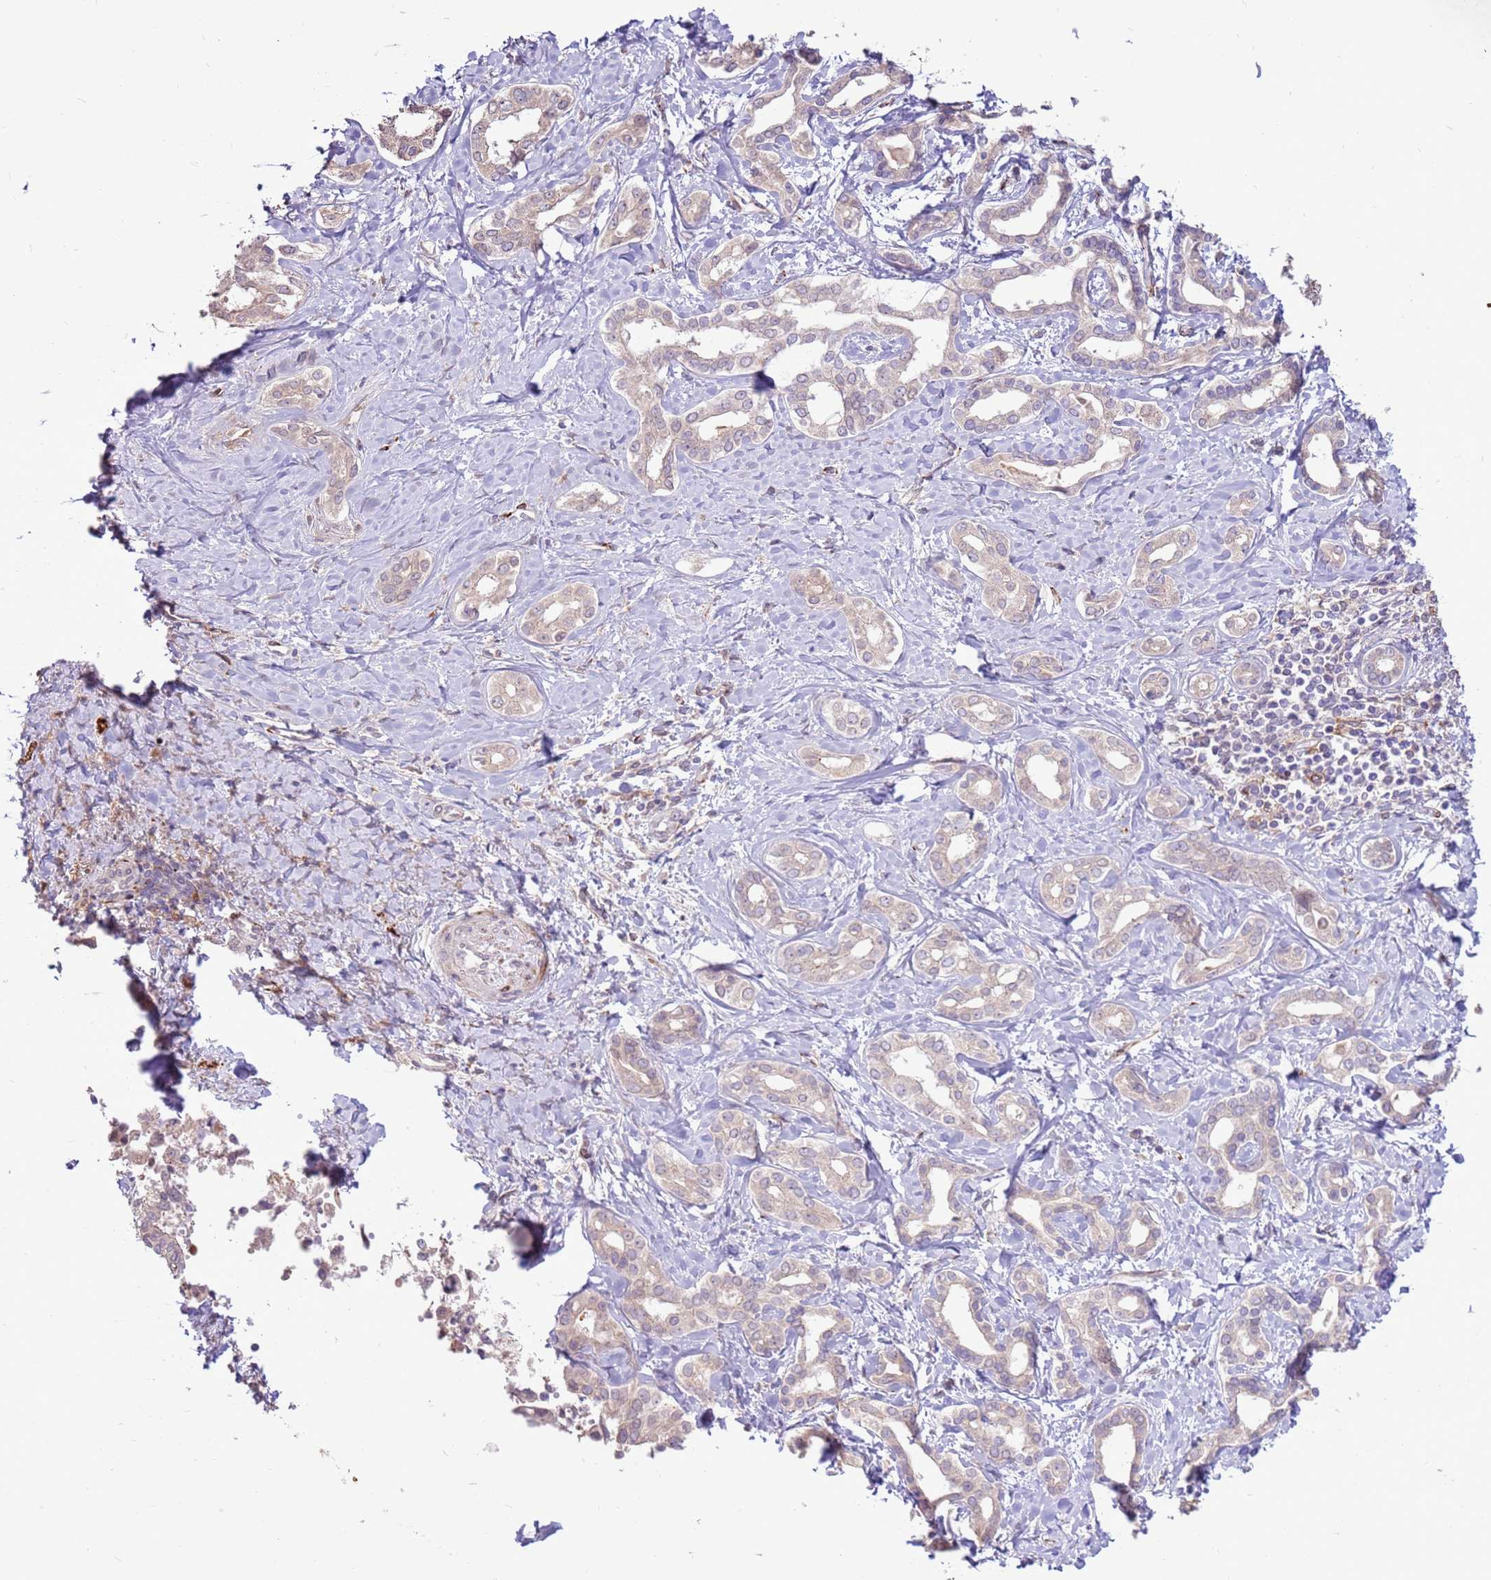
{"staining": {"intensity": "negative", "quantity": "none", "location": "none"}, "tissue": "liver cancer", "cell_type": "Tumor cells", "image_type": "cancer", "snomed": [{"axis": "morphology", "description": "Cholangiocarcinoma"}, {"axis": "topography", "description": "Liver"}], "caption": "Immunohistochemistry (IHC) image of liver cancer stained for a protein (brown), which displays no positivity in tumor cells. Nuclei are stained in blue.", "gene": "LGI4", "patient": {"sex": "female", "age": 77}}